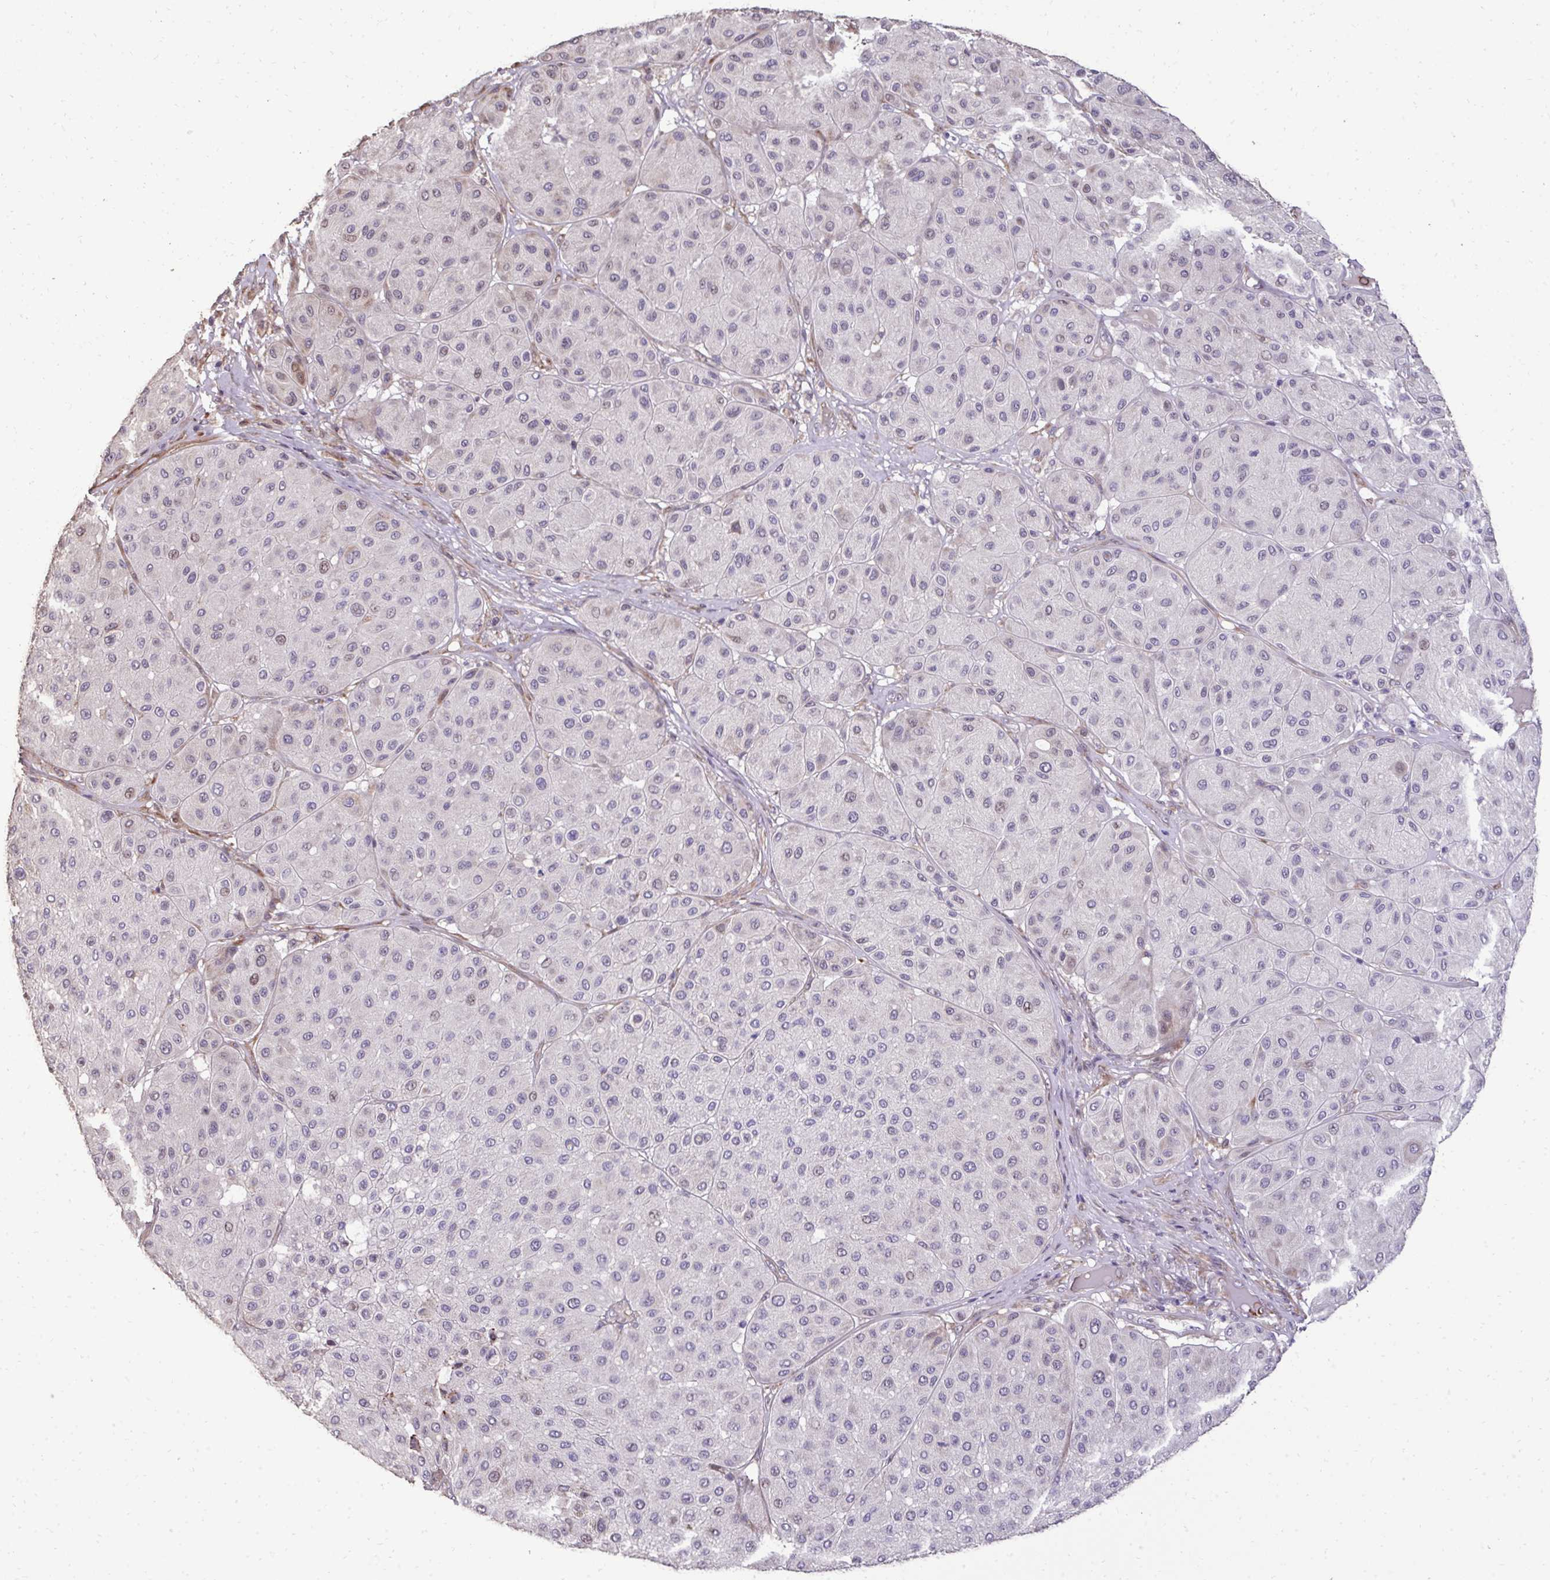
{"staining": {"intensity": "negative", "quantity": "none", "location": "none"}, "tissue": "melanoma", "cell_type": "Tumor cells", "image_type": "cancer", "snomed": [{"axis": "morphology", "description": "Malignant melanoma, Metastatic site"}, {"axis": "topography", "description": "Smooth muscle"}], "caption": "Melanoma was stained to show a protein in brown. There is no significant staining in tumor cells.", "gene": "FIBCD1", "patient": {"sex": "male", "age": 41}}